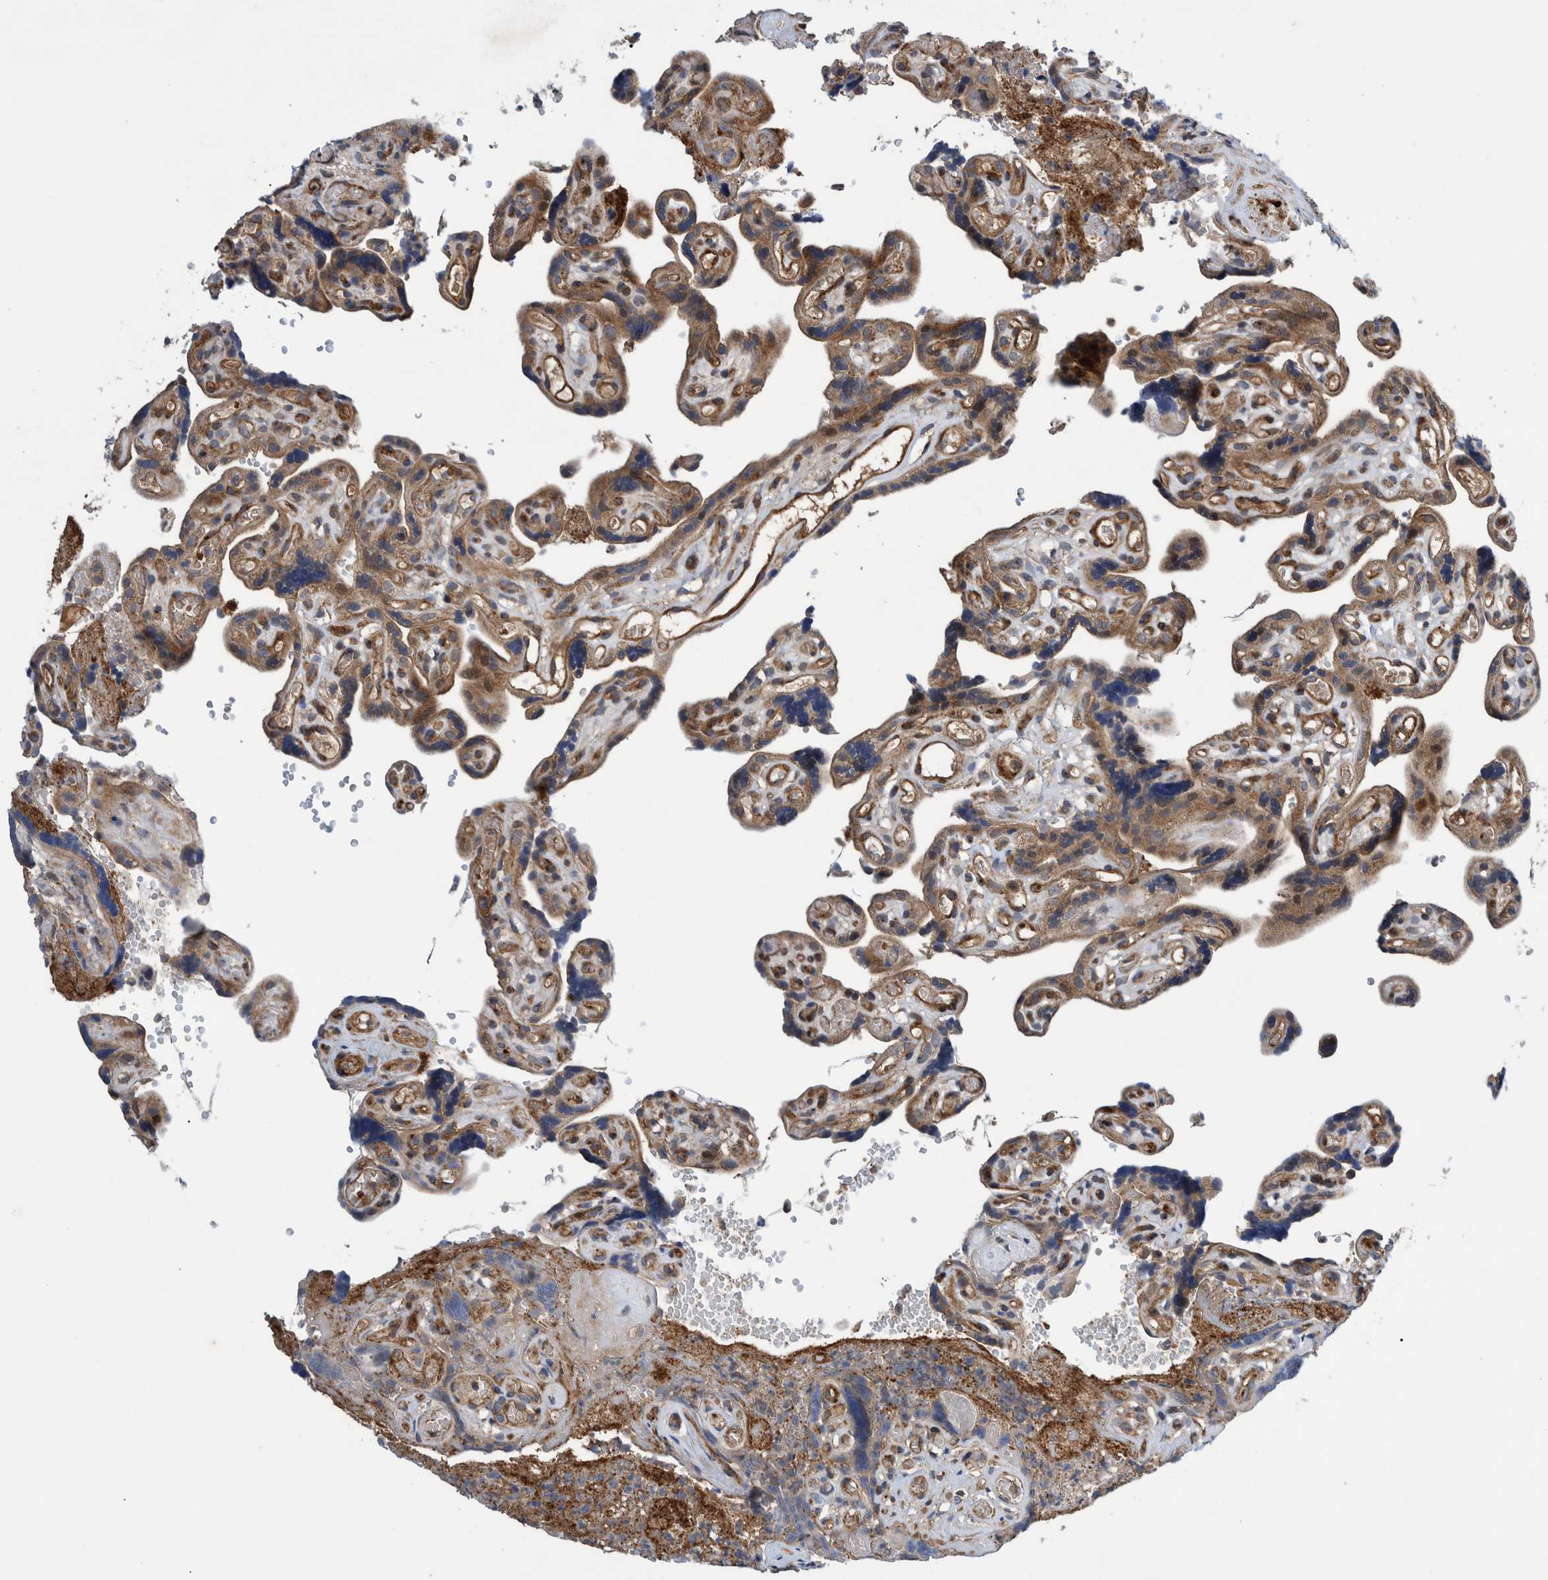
{"staining": {"intensity": "moderate", "quantity": ">75%", "location": "cytoplasmic/membranous"}, "tissue": "placenta", "cell_type": "Decidual cells", "image_type": "normal", "snomed": [{"axis": "morphology", "description": "Normal tissue, NOS"}, {"axis": "topography", "description": "Placenta"}], "caption": "Placenta stained with a brown dye exhibits moderate cytoplasmic/membranous positive expression in about >75% of decidual cells.", "gene": "GRPEL2", "patient": {"sex": "female", "age": 30}}